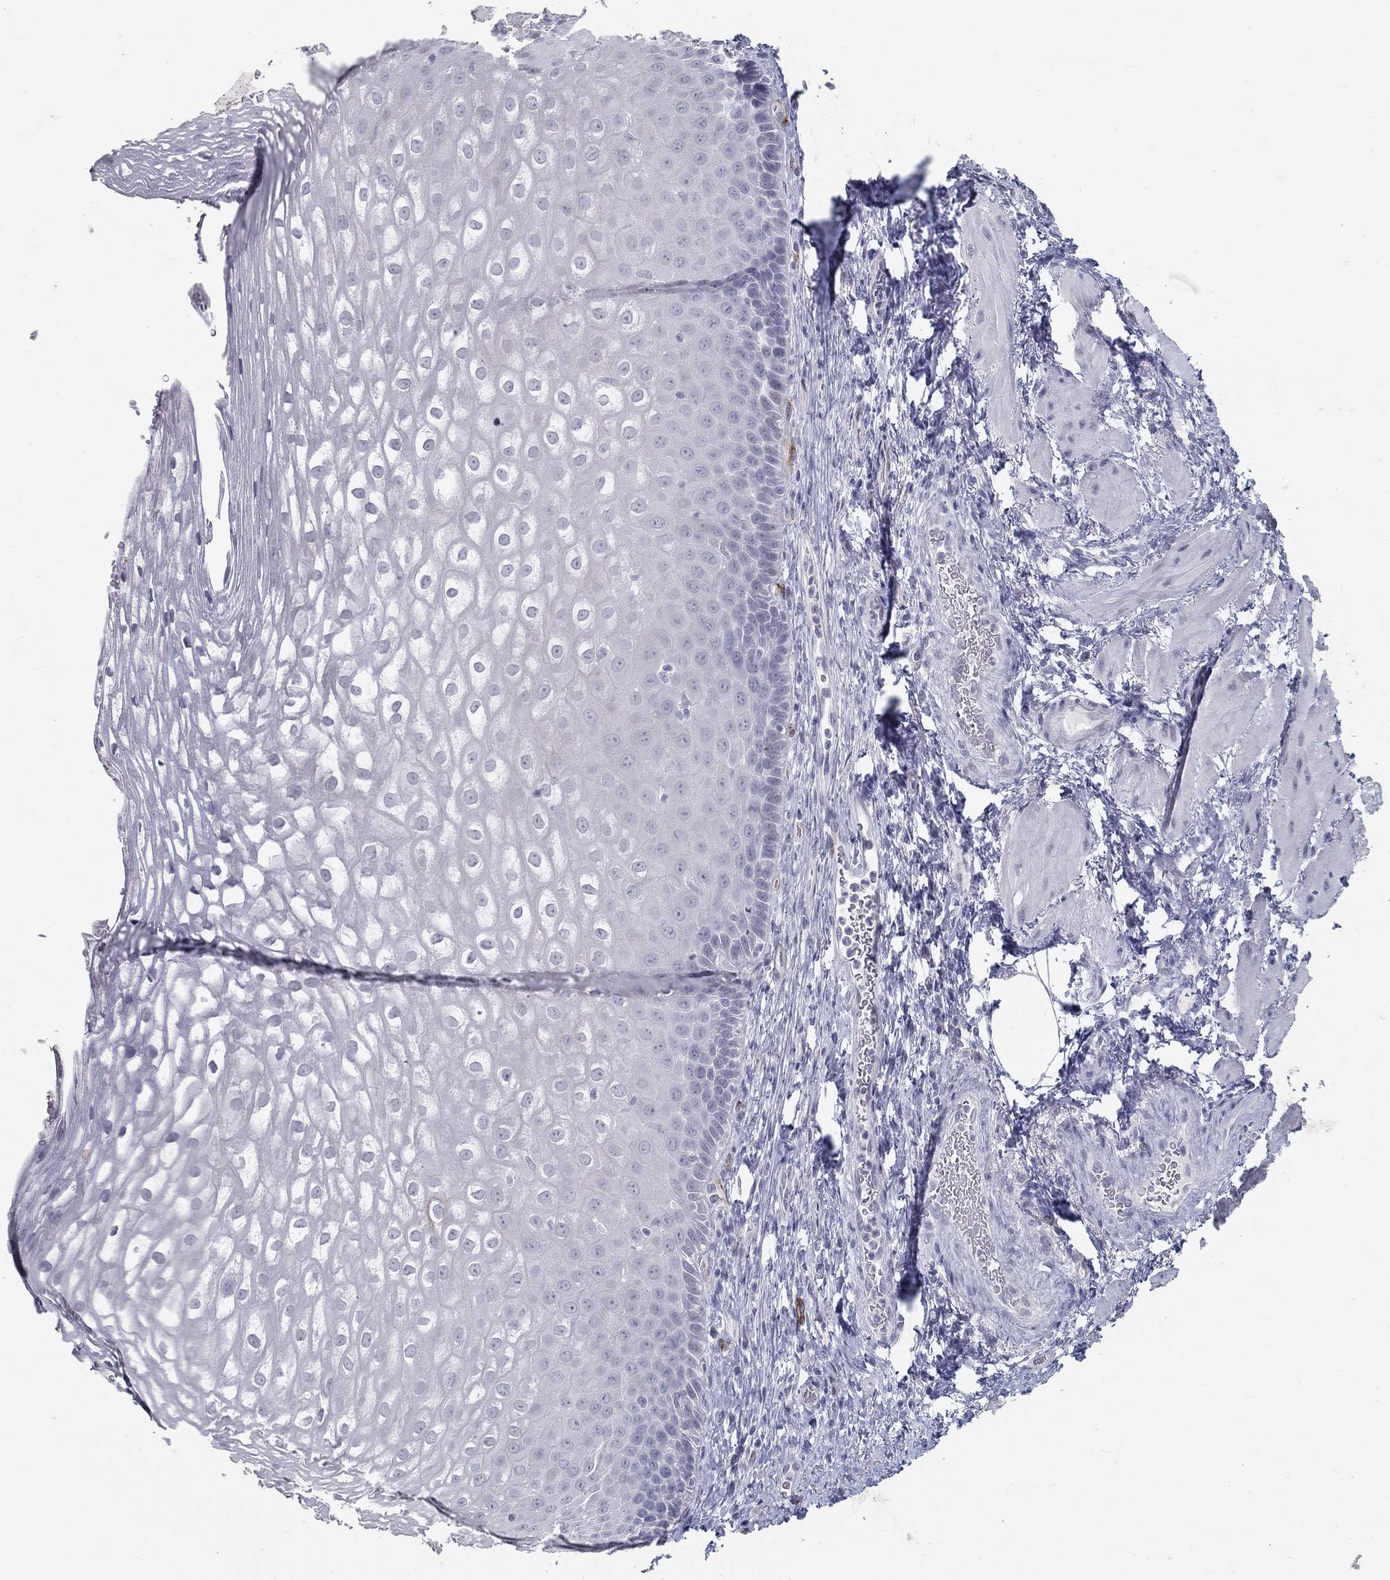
{"staining": {"intensity": "negative", "quantity": "none", "location": "none"}, "tissue": "esophagus", "cell_type": "Squamous epithelial cells", "image_type": "normal", "snomed": [{"axis": "morphology", "description": "Normal tissue, NOS"}, {"axis": "topography", "description": "Esophagus"}], "caption": "Immunohistochemistry histopathology image of unremarkable esophagus: human esophagus stained with DAB (3,3'-diaminobenzidine) reveals no significant protein expression in squamous epithelial cells.", "gene": "ACE2", "patient": {"sex": "male", "age": 63}}